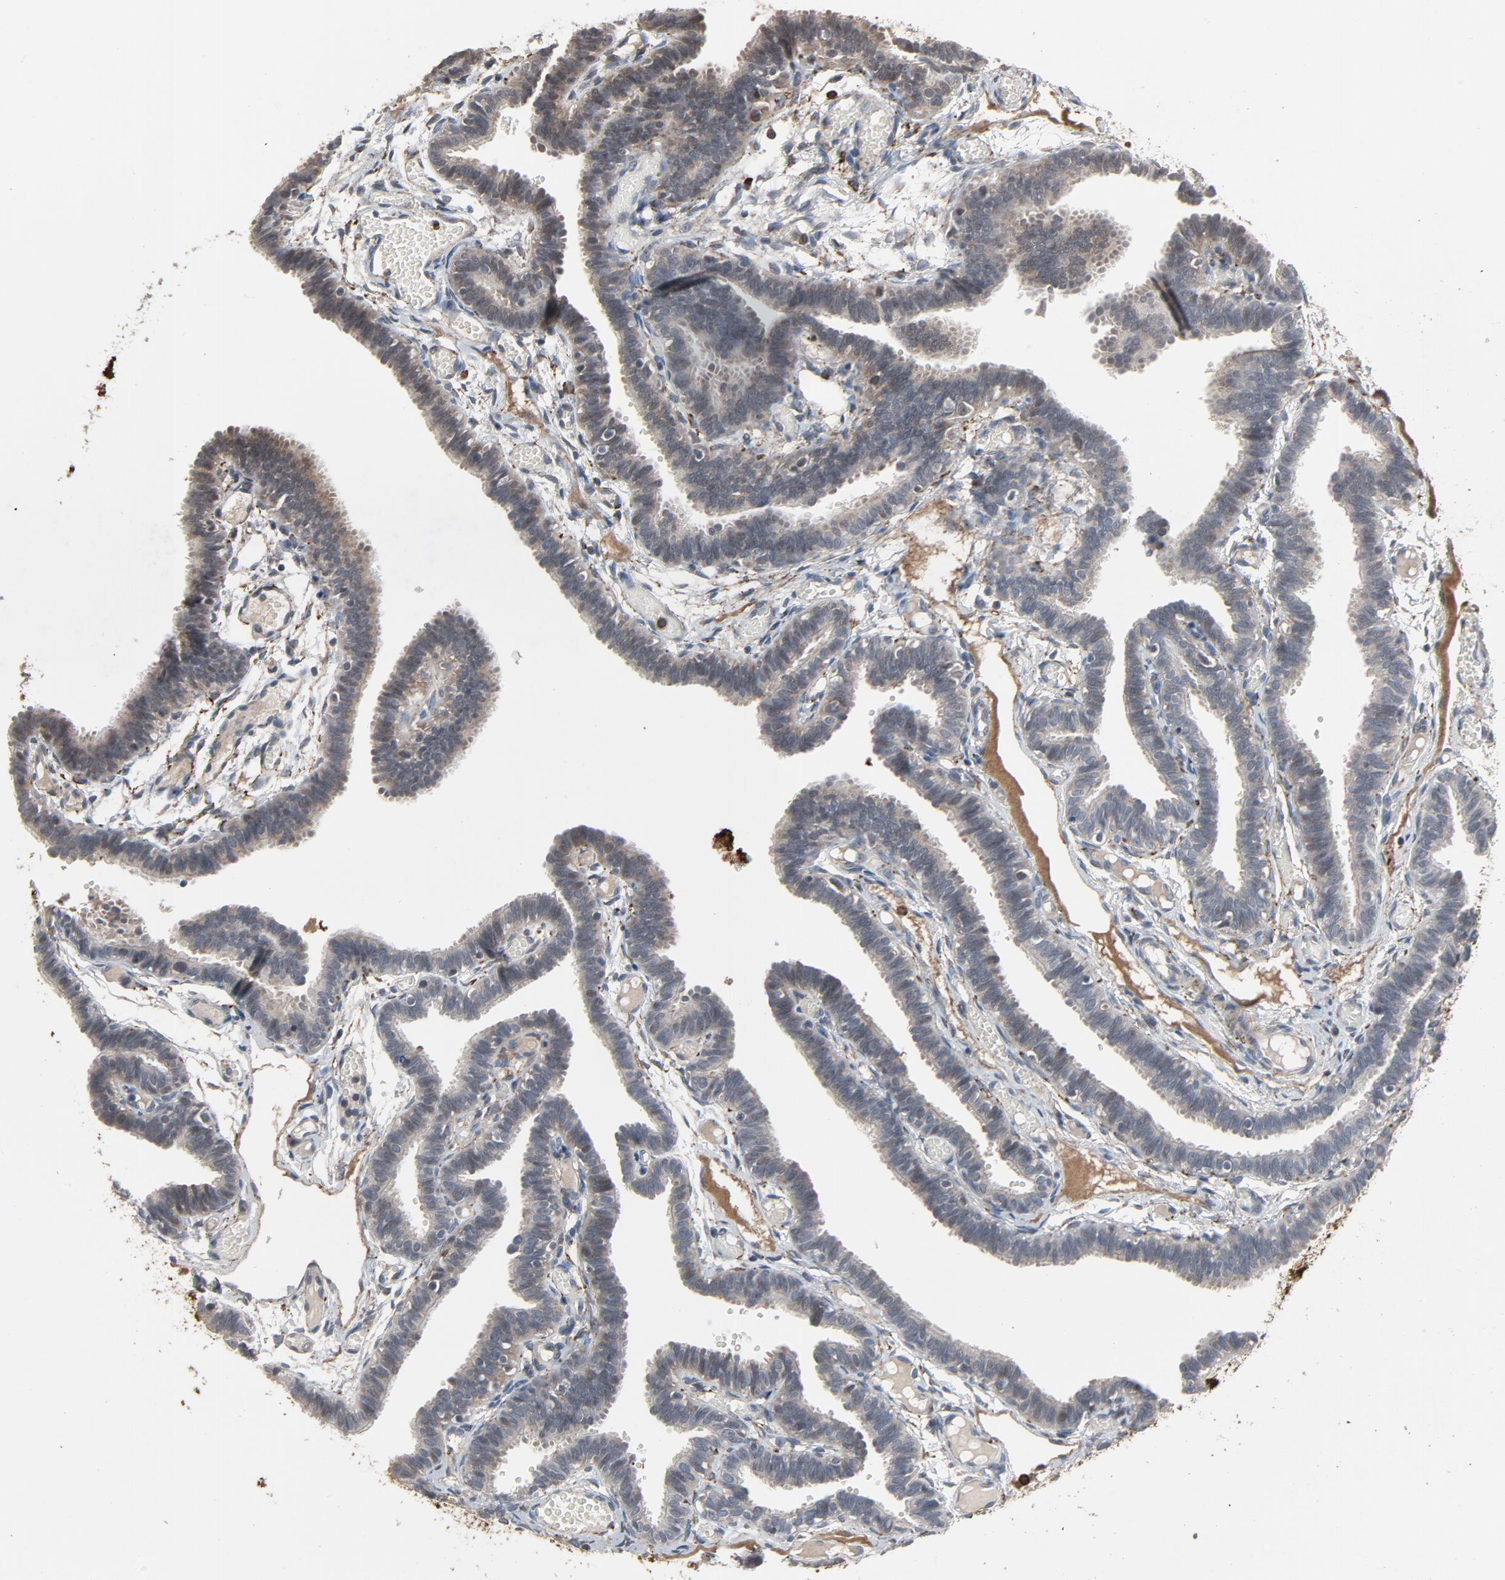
{"staining": {"intensity": "negative", "quantity": "none", "location": "none"}, "tissue": "fallopian tube", "cell_type": "Glandular cells", "image_type": "normal", "snomed": [{"axis": "morphology", "description": "Normal tissue, NOS"}, {"axis": "topography", "description": "Fallopian tube"}], "caption": "Protein analysis of benign fallopian tube demonstrates no significant positivity in glandular cells. (DAB (3,3'-diaminobenzidine) IHC visualized using brightfield microscopy, high magnification).", "gene": "PDZD4", "patient": {"sex": "female", "age": 29}}